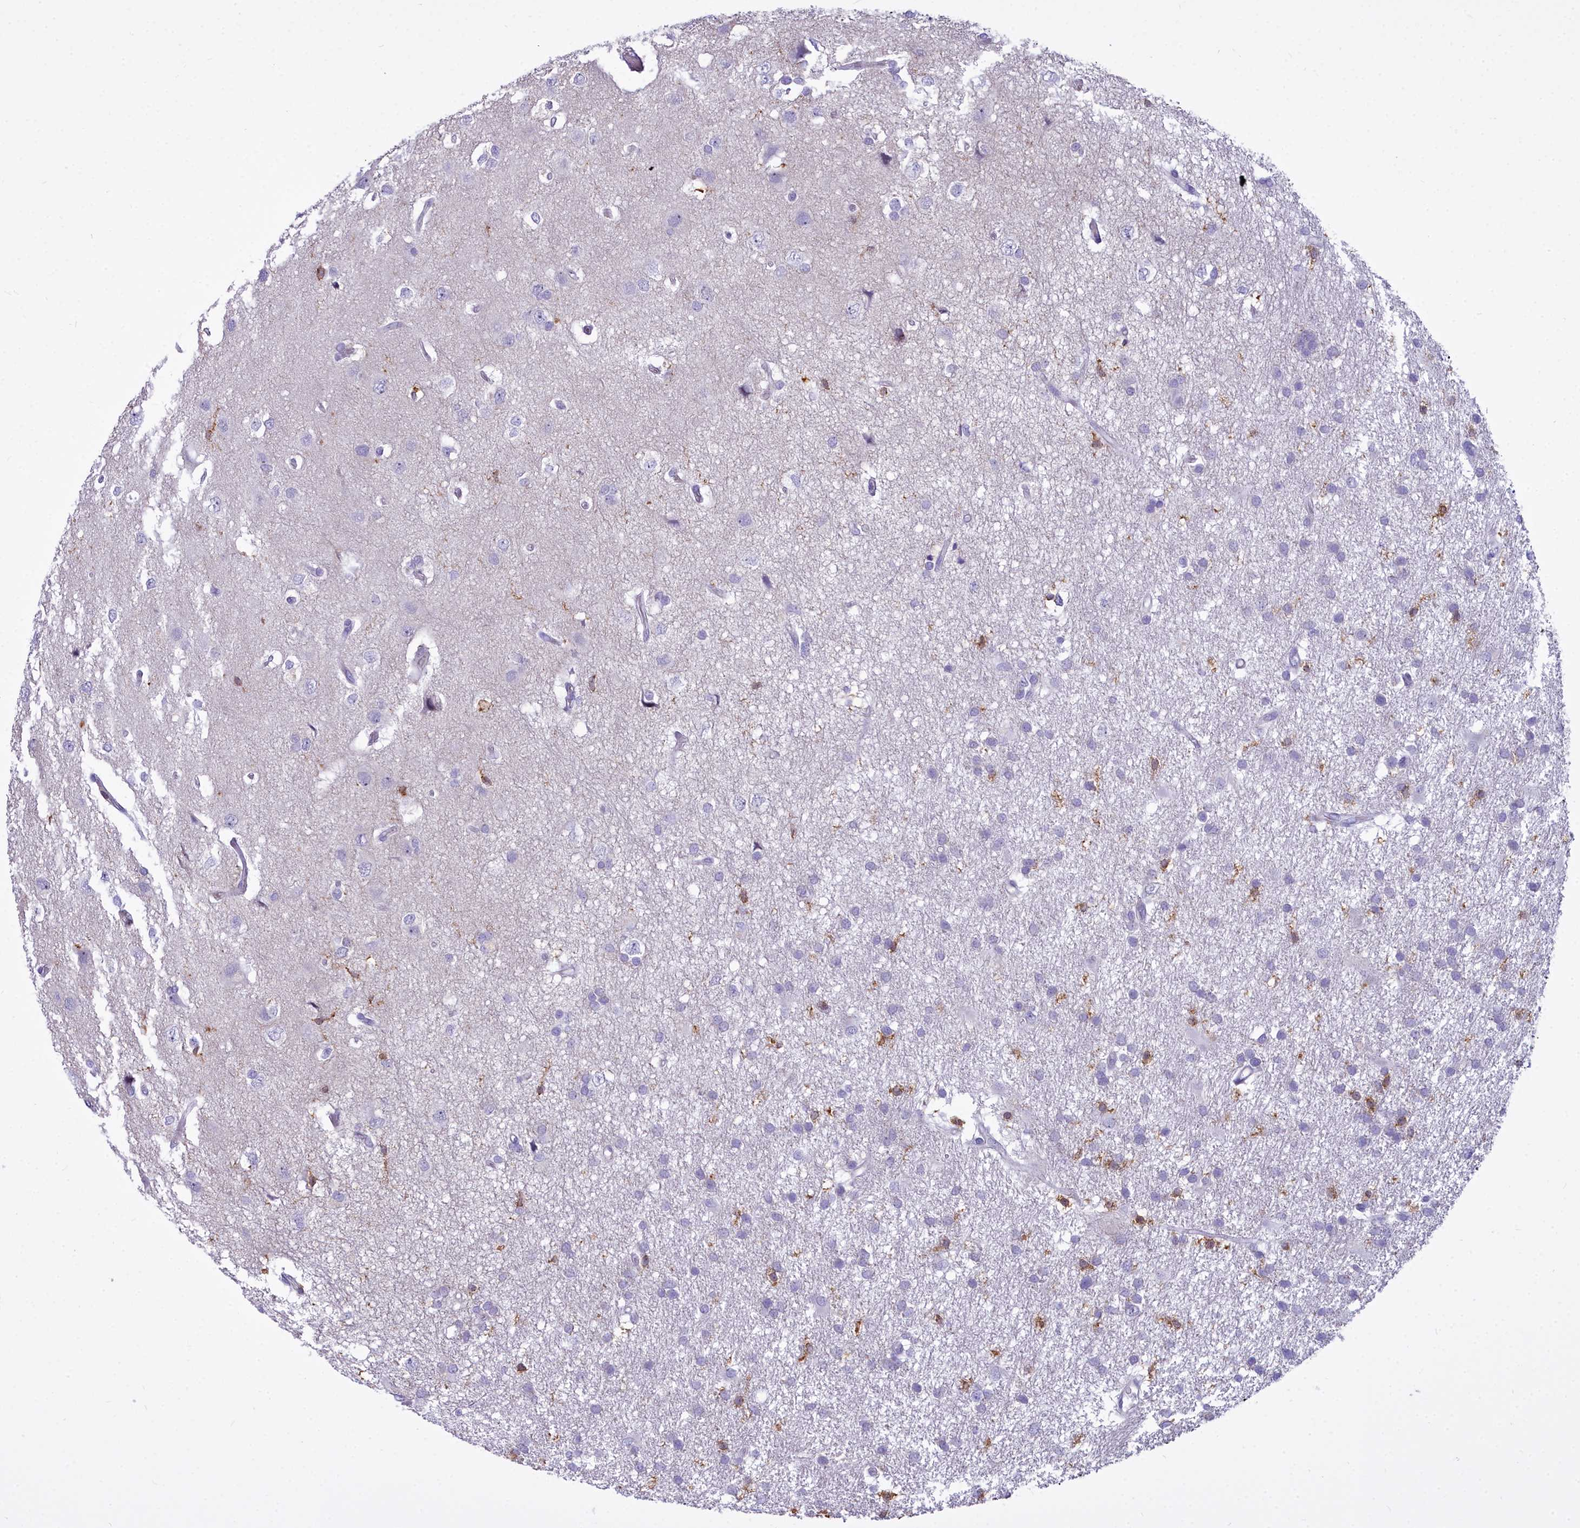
{"staining": {"intensity": "negative", "quantity": "none", "location": "none"}, "tissue": "glioma", "cell_type": "Tumor cells", "image_type": "cancer", "snomed": [{"axis": "morphology", "description": "Glioma, malignant, High grade"}, {"axis": "topography", "description": "Brain"}], "caption": "Immunohistochemistry micrograph of human high-grade glioma (malignant) stained for a protein (brown), which exhibits no expression in tumor cells.", "gene": "BLNK", "patient": {"sex": "male", "age": 77}}